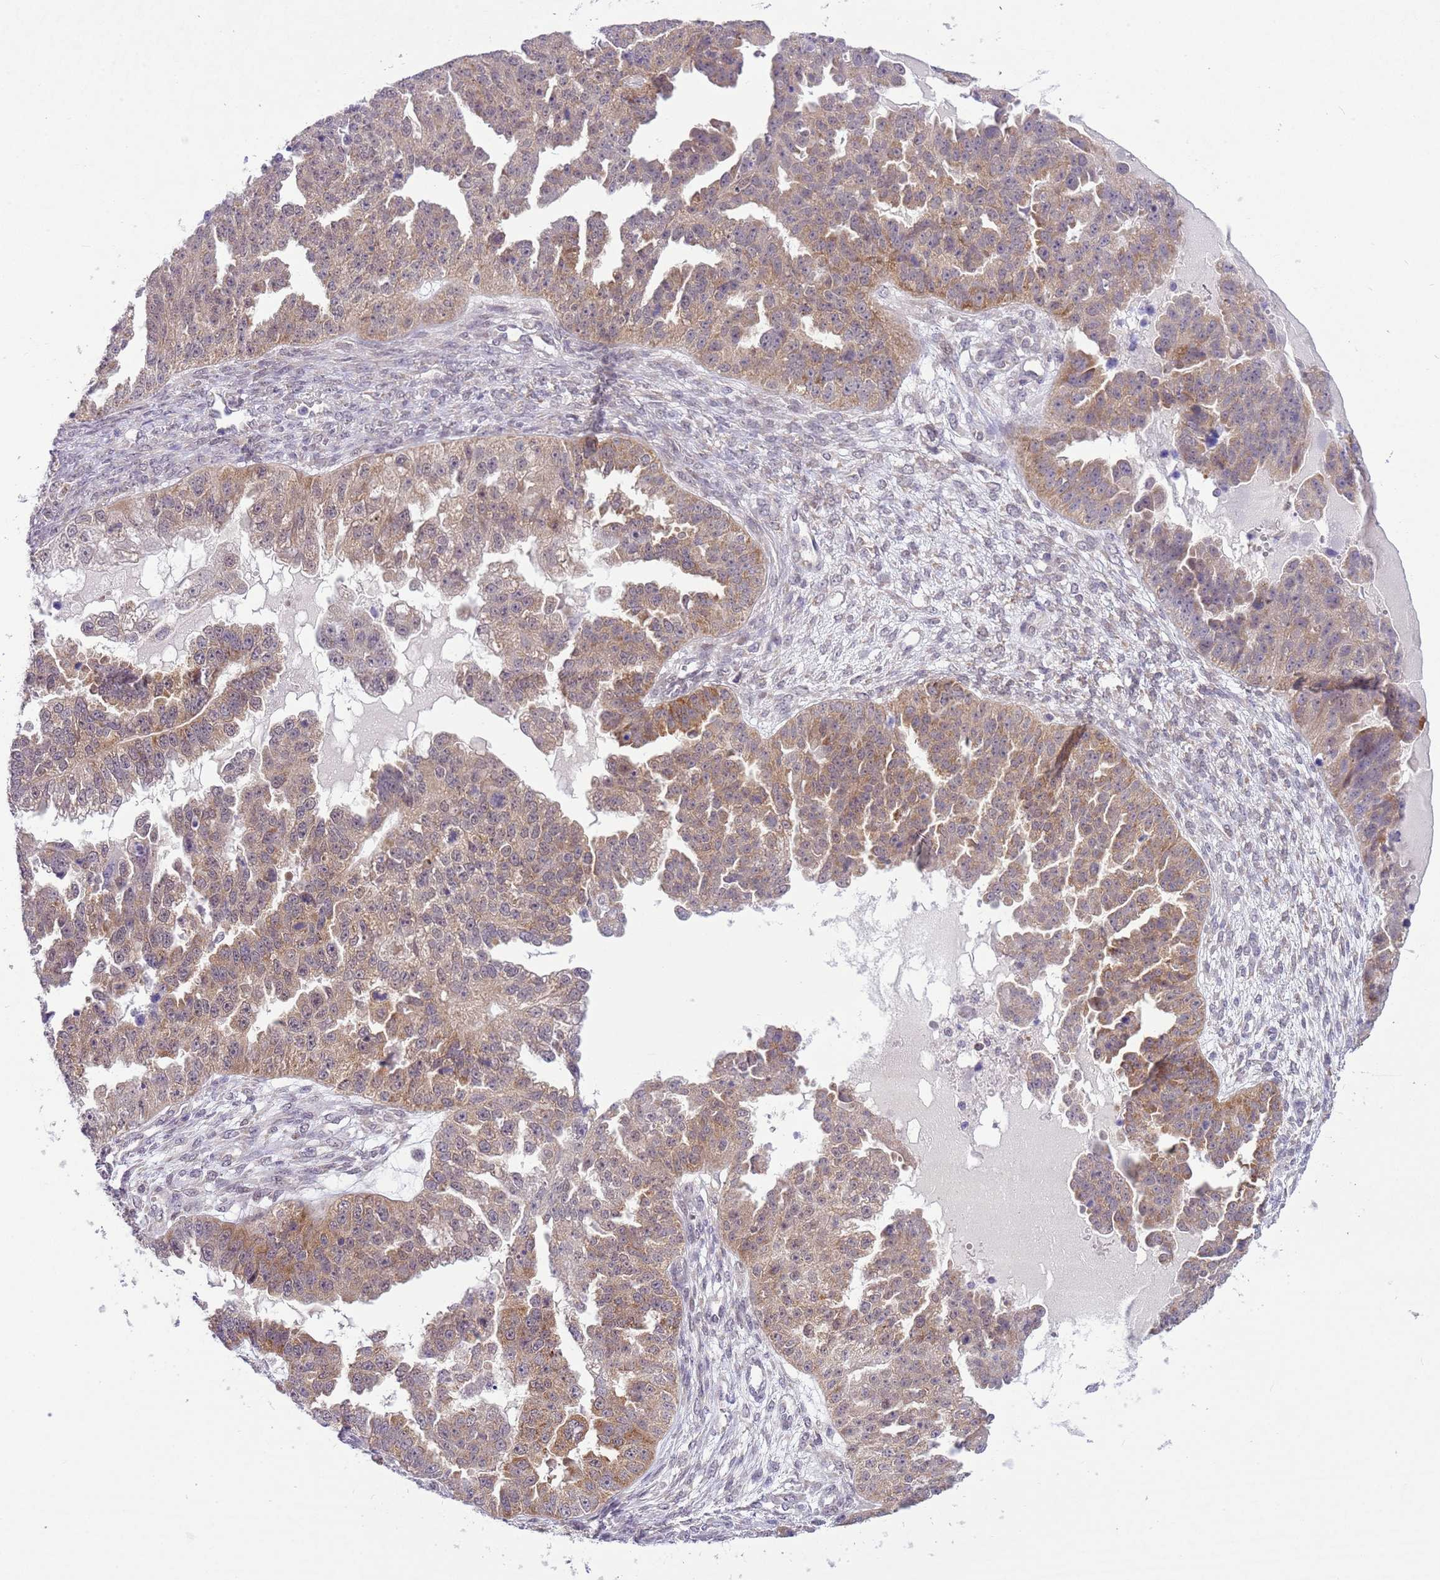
{"staining": {"intensity": "moderate", "quantity": "25%-75%", "location": "cytoplasmic/membranous"}, "tissue": "ovarian cancer", "cell_type": "Tumor cells", "image_type": "cancer", "snomed": [{"axis": "morphology", "description": "Cystadenocarcinoma, serous, NOS"}, {"axis": "topography", "description": "Ovary"}], "caption": "About 25%-75% of tumor cells in ovarian cancer (serous cystadenocarcinoma) reveal moderate cytoplasmic/membranous protein staining as visualized by brown immunohistochemical staining.", "gene": "FAM120C", "patient": {"sex": "female", "age": 58}}